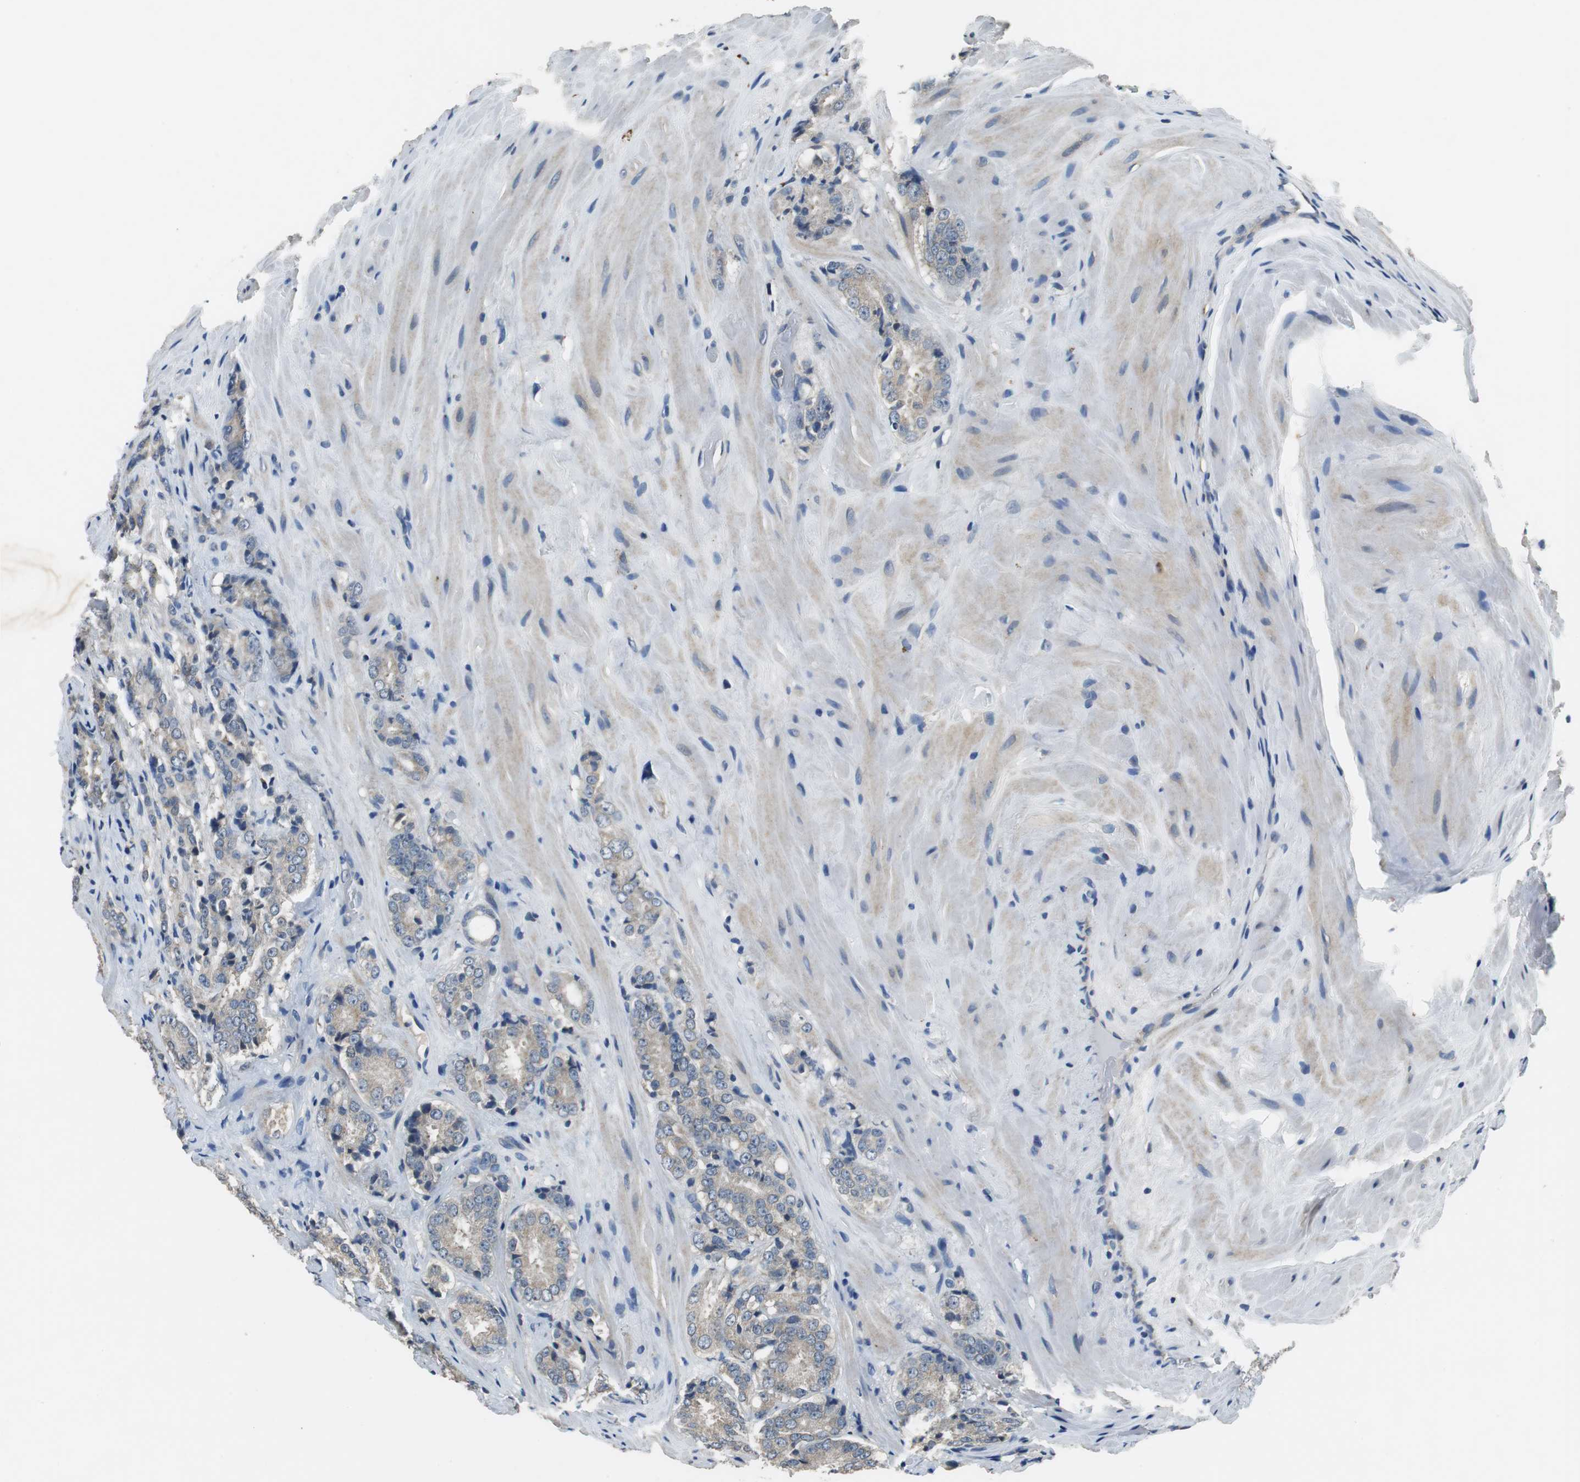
{"staining": {"intensity": "weak", "quantity": ">75%", "location": "cytoplasmic/membranous"}, "tissue": "prostate cancer", "cell_type": "Tumor cells", "image_type": "cancer", "snomed": [{"axis": "morphology", "description": "Adenocarcinoma, High grade"}, {"axis": "topography", "description": "Prostate"}], "caption": "The micrograph displays a brown stain indicating the presence of a protein in the cytoplasmic/membranous of tumor cells in prostate adenocarcinoma (high-grade). The protein is stained brown, and the nuclei are stained in blue (DAB (3,3'-diaminobenzidine) IHC with brightfield microscopy, high magnification).", "gene": "MTIF2", "patient": {"sex": "male", "age": 70}}